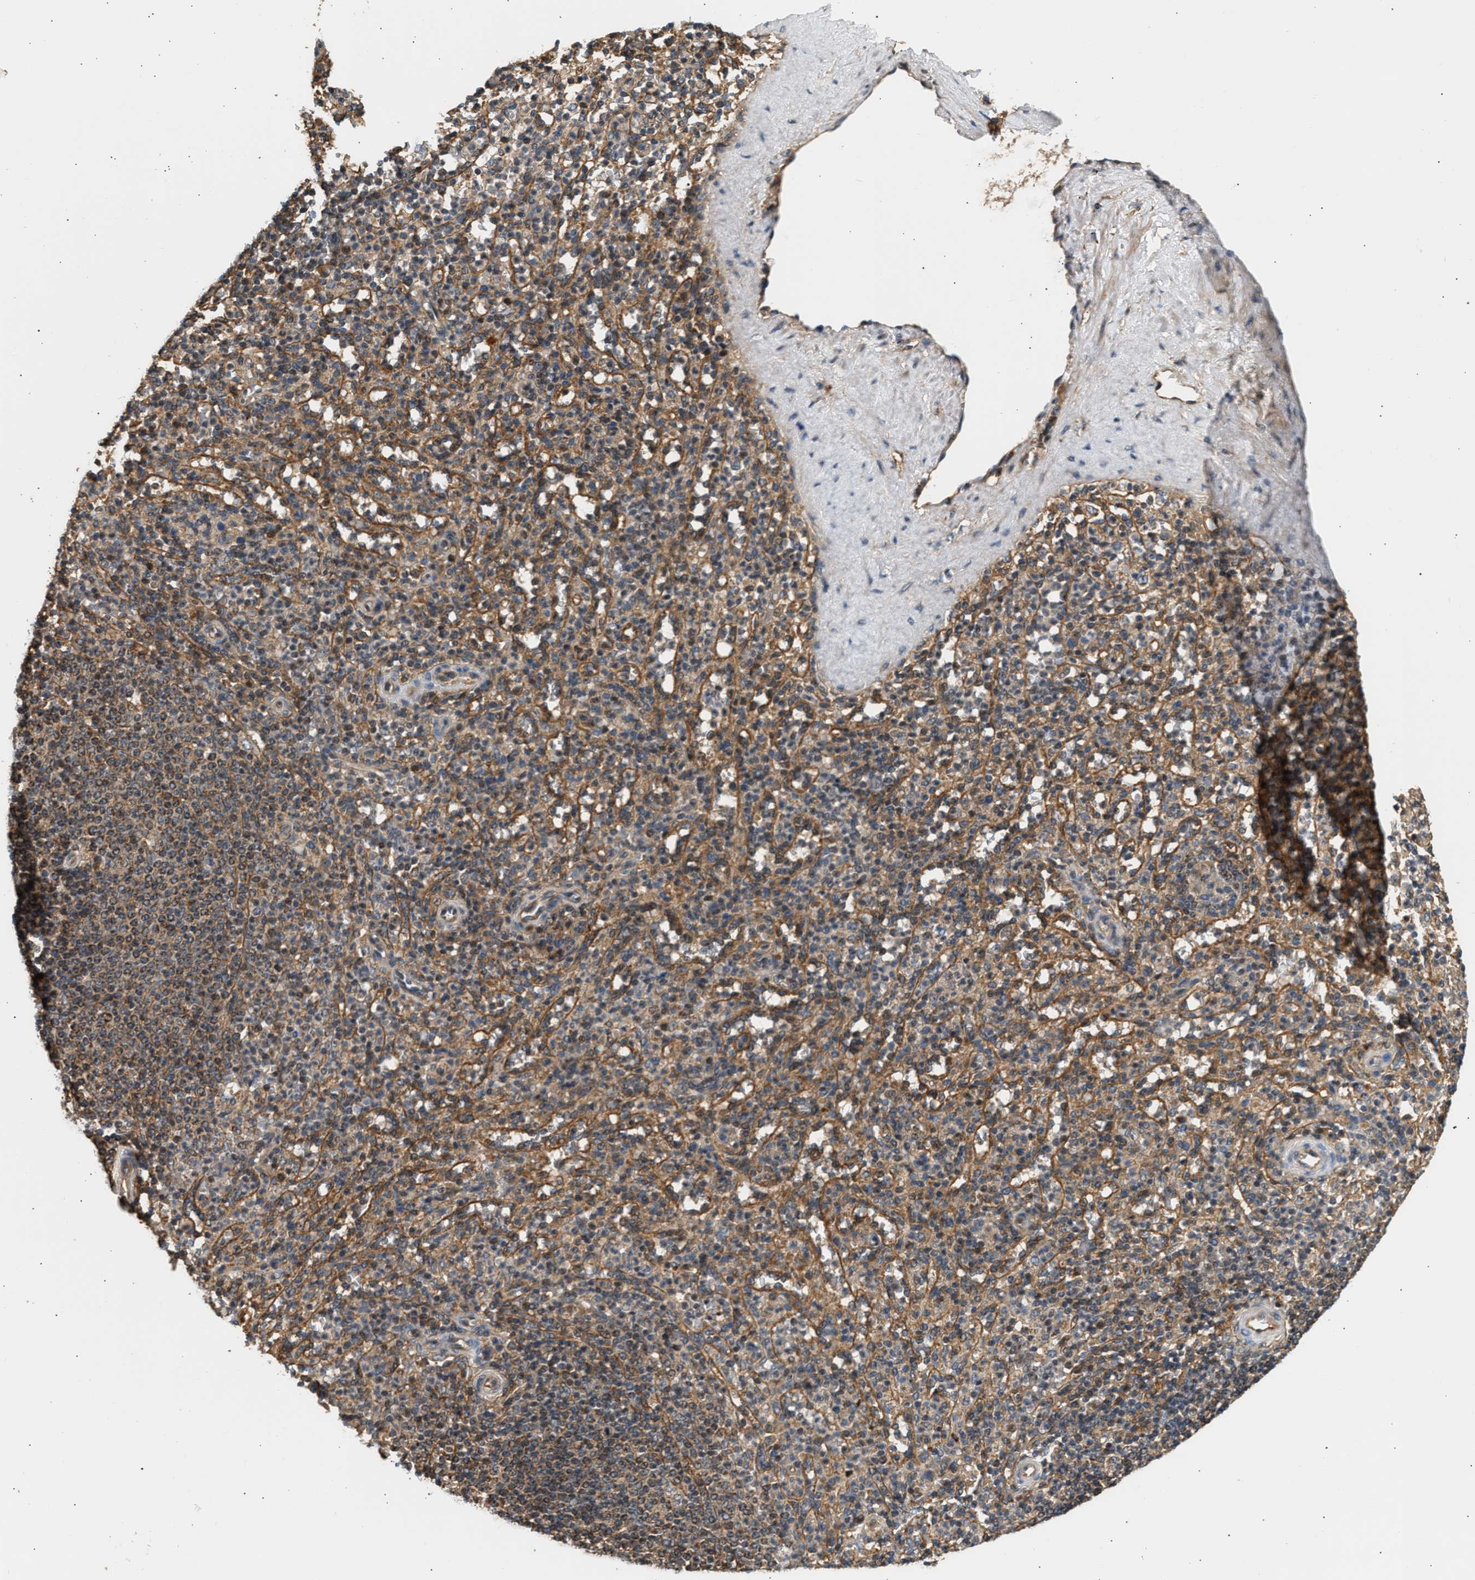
{"staining": {"intensity": "moderate", "quantity": ">75%", "location": "cytoplasmic/membranous"}, "tissue": "spleen", "cell_type": "Cells in red pulp", "image_type": "normal", "snomed": [{"axis": "morphology", "description": "Normal tissue, NOS"}, {"axis": "topography", "description": "Spleen"}], "caption": "Moderate cytoplasmic/membranous protein staining is seen in about >75% of cells in red pulp in spleen.", "gene": "DUSP14", "patient": {"sex": "male", "age": 36}}